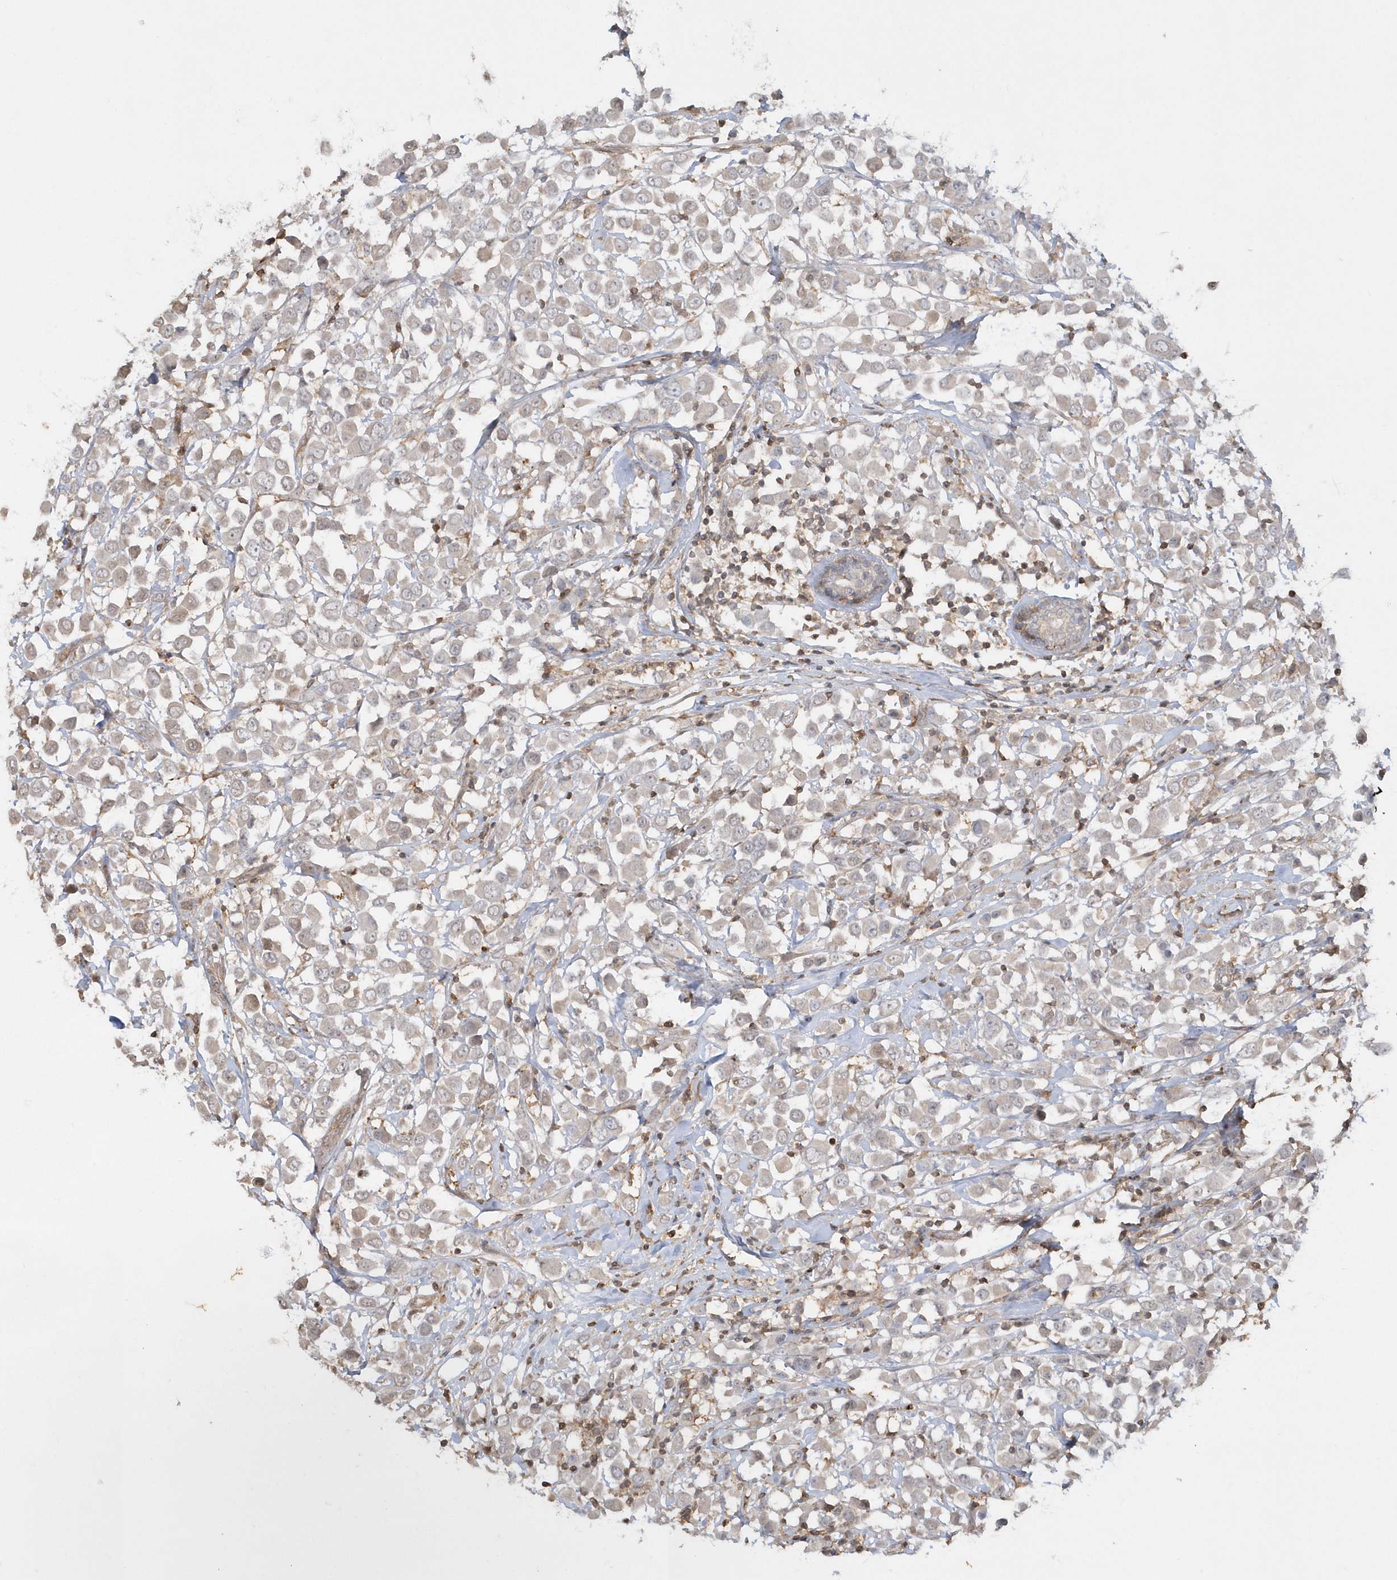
{"staining": {"intensity": "negative", "quantity": "none", "location": "none"}, "tissue": "breast cancer", "cell_type": "Tumor cells", "image_type": "cancer", "snomed": [{"axis": "morphology", "description": "Duct carcinoma"}, {"axis": "topography", "description": "Breast"}], "caption": "The IHC image has no significant expression in tumor cells of breast cancer (infiltrating ductal carcinoma) tissue.", "gene": "BSN", "patient": {"sex": "female", "age": 61}}